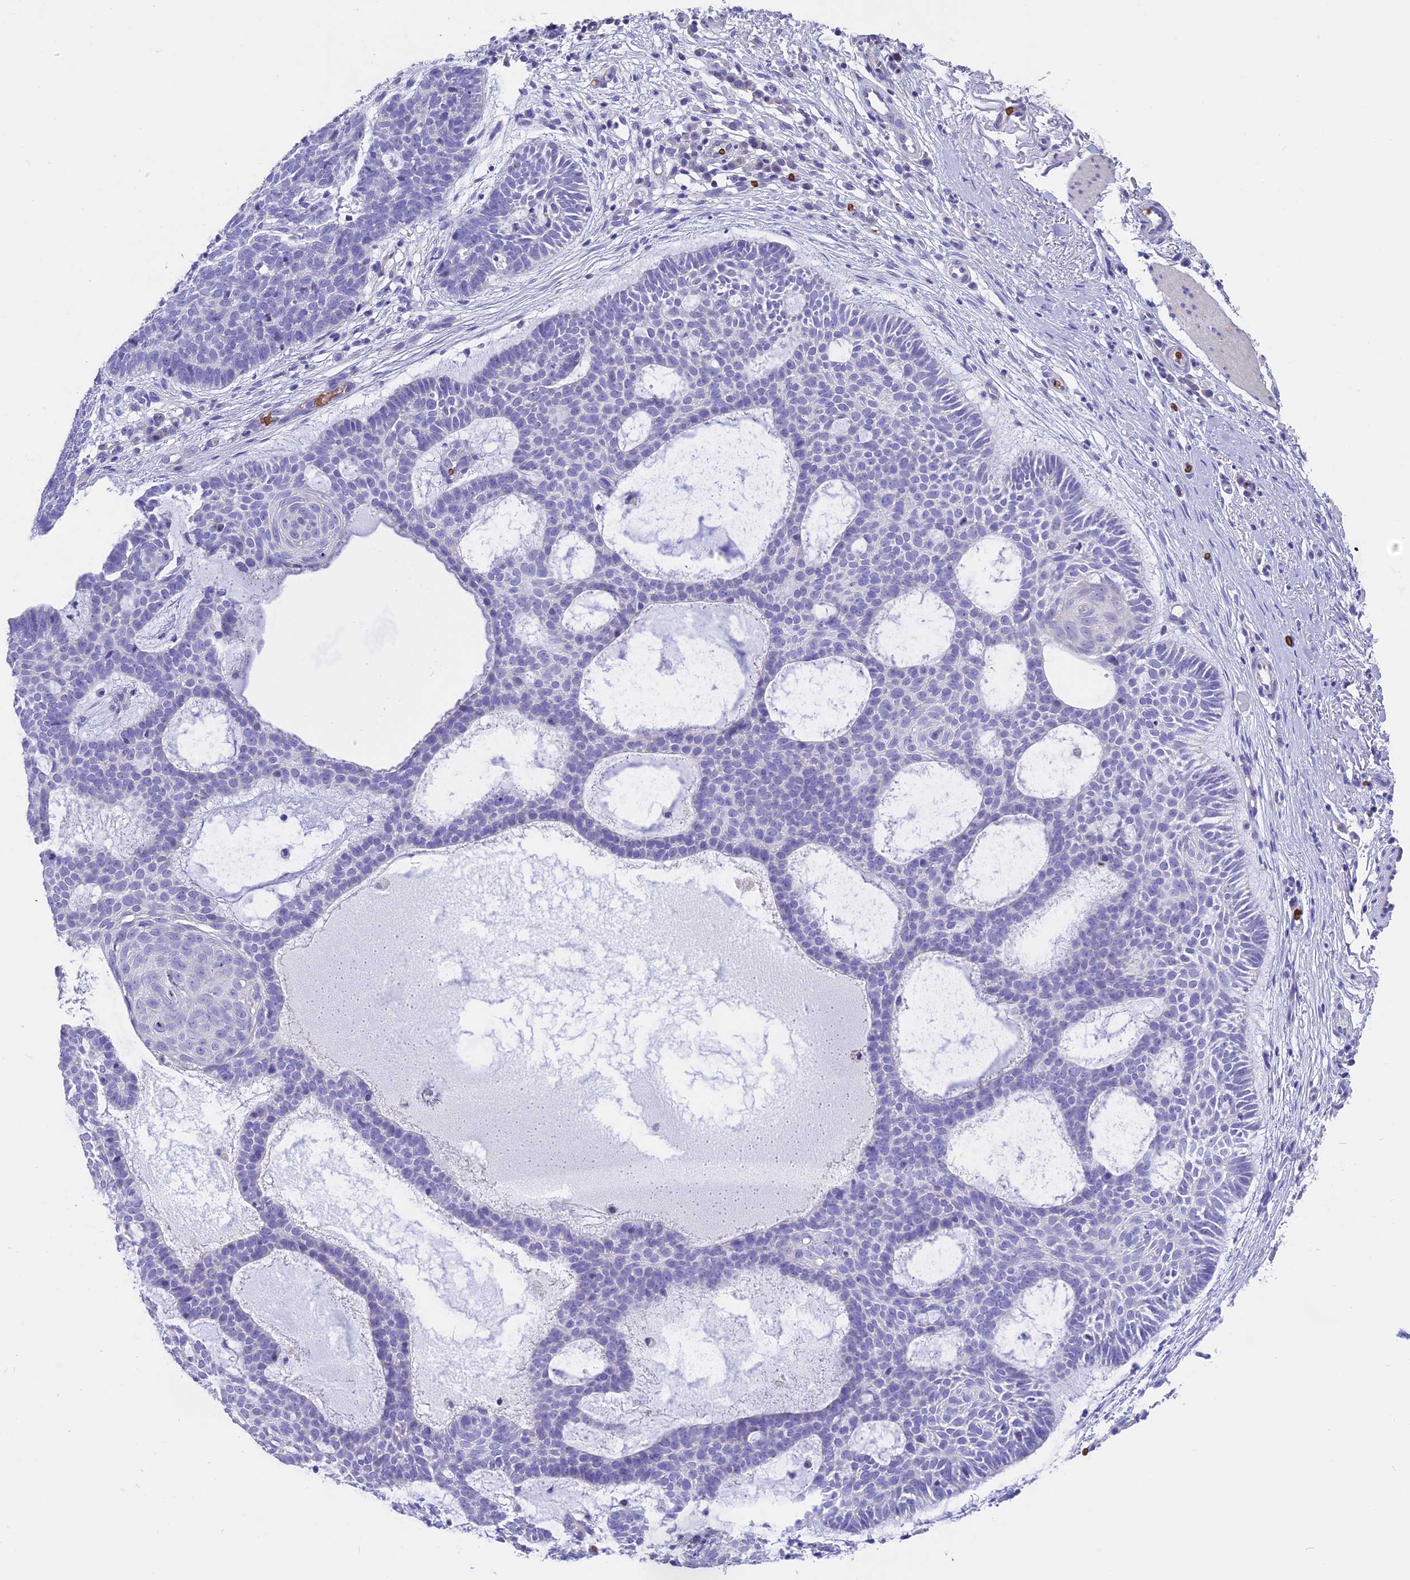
{"staining": {"intensity": "negative", "quantity": "none", "location": "none"}, "tissue": "skin cancer", "cell_type": "Tumor cells", "image_type": "cancer", "snomed": [{"axis": "morphology", "description": "Basal cell carcinoma"}, {"axis": "topography", "description": "Skin"}], "caption": "Immunohistochemistry (IHC) image of human skin cancer (basal cell carcinoma) stained for a protein (brown), which displays no positivity in tumor cells. (Brightfield microscopy of DAB immunohistochemistry (IHC) at high magnification).", "gene": "TNNC2", "patient": {"sex": "male", "age": 85}}